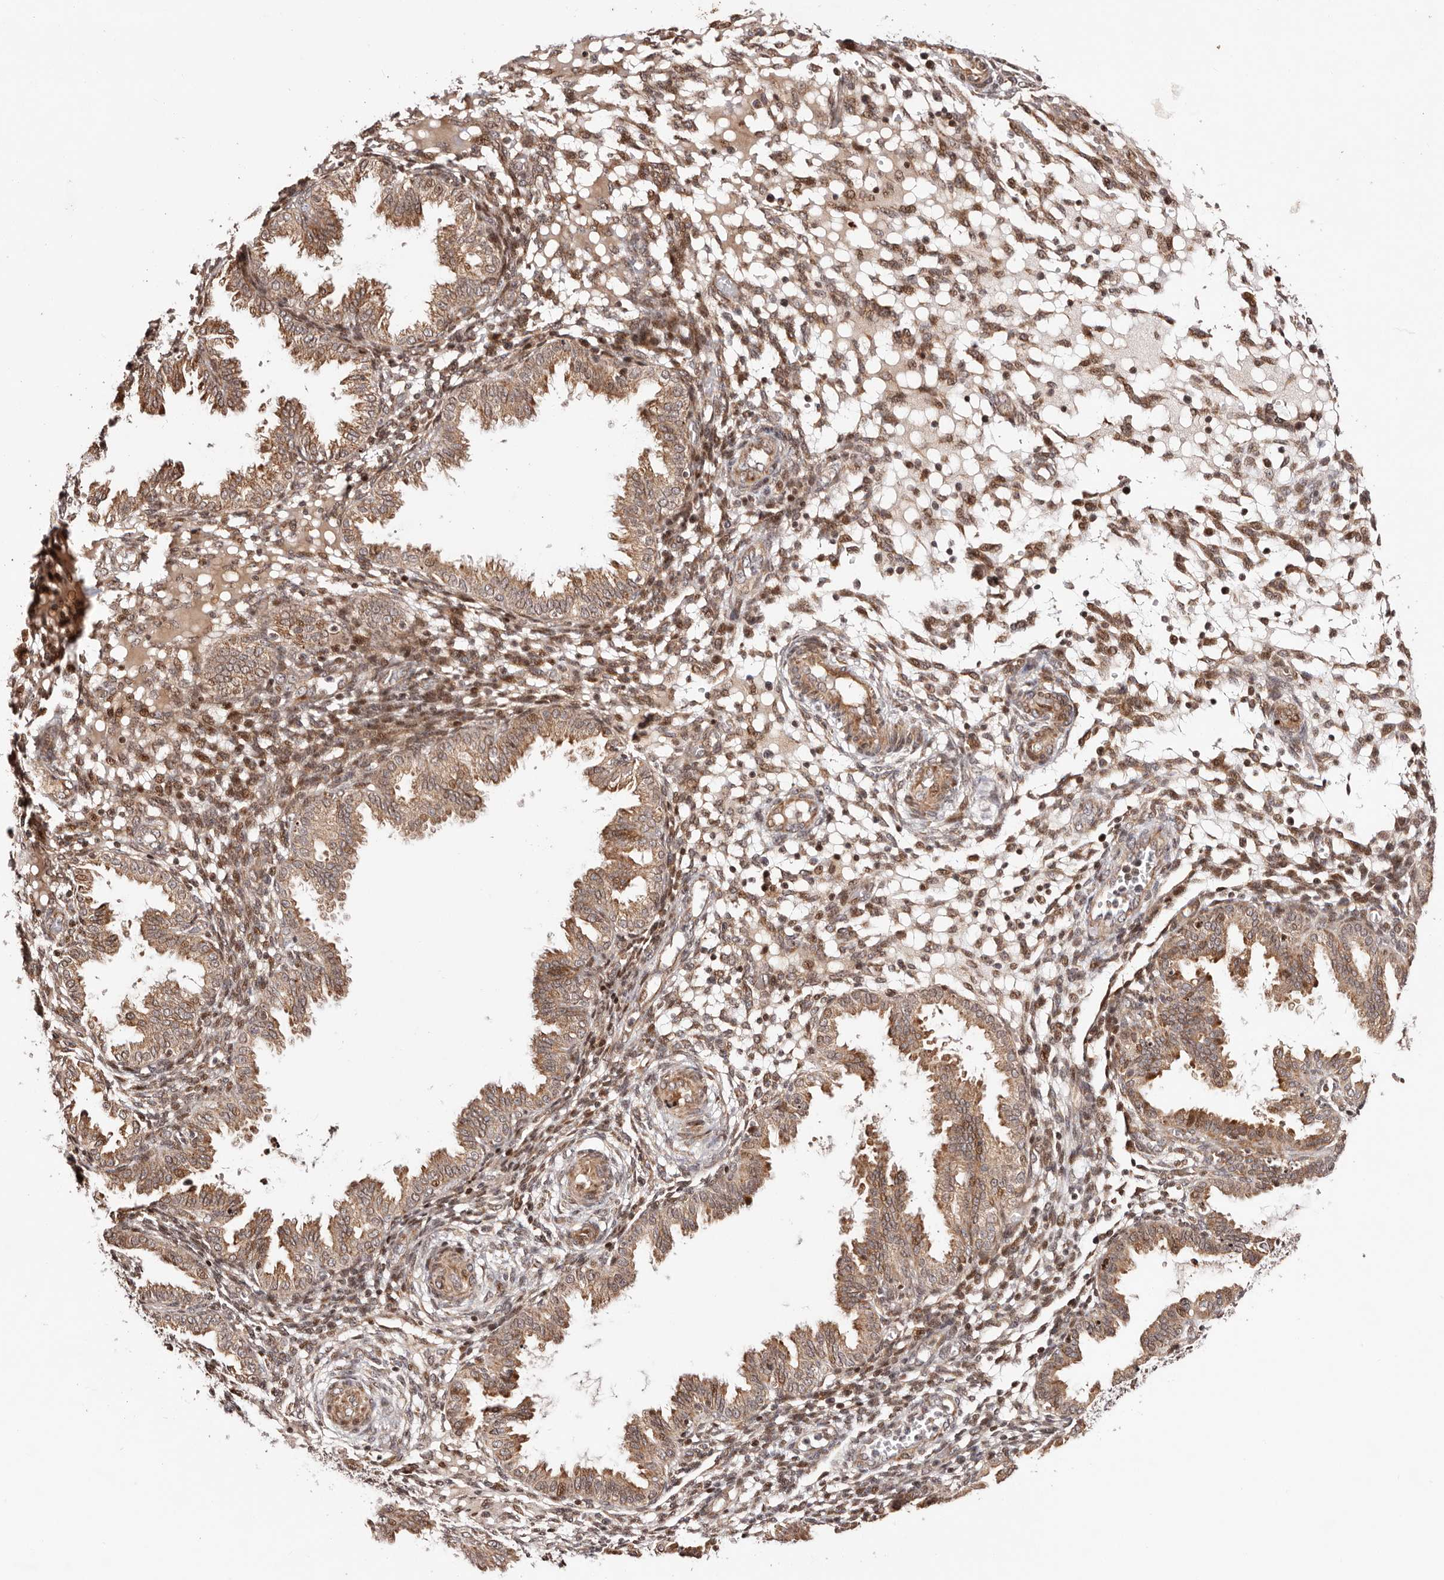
{"staining": {"intensity": "moderate", "quantity": "25%-75%", "location": "cytoplasmic/membranous,nuclear"}, "tissue": "endometrium", "cell_type": "Cells in endometrial stroma", "image_type": "normal", "snomed": [{"axis": "morphology", "description": "Normal tissue, NOS"}, {"axis": "topography", "description": "Endometrium"}], "caption": "Brown immunohistochemical staining in normal endometrium shows moderate cytoplasmic/membranous,nuclear expression in approximately 25%-75% of cells in endometrial stroma.", "gene": "HIVEP3", "patient": {"sex": "female", "age": 33}}